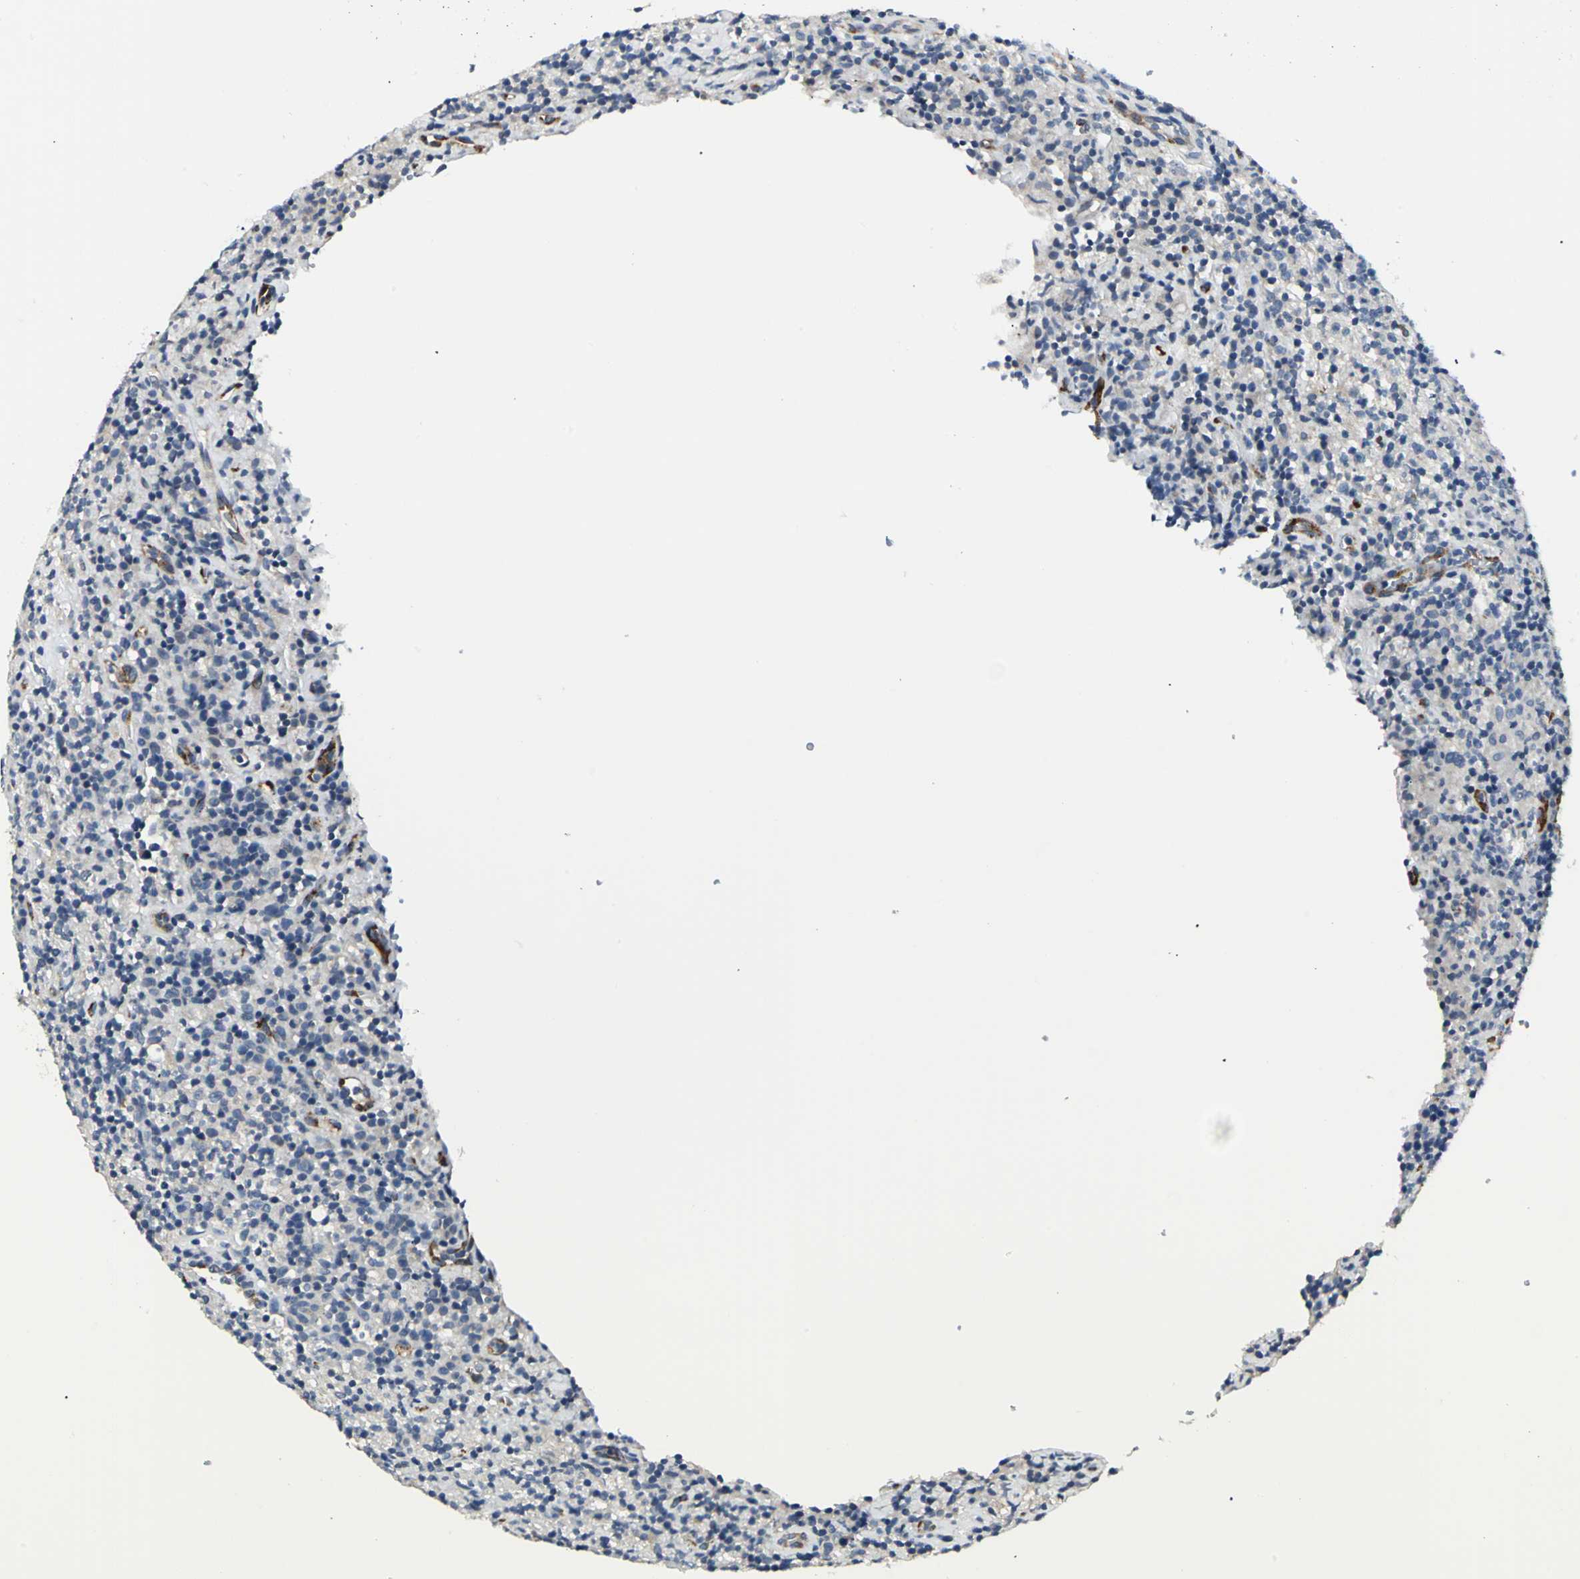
{"staining": {"intensity": "negative", "quantity": "none", "location": "none"}, "tissue": "lymphoma", "cell_type": "Tumor cells", "image_type": "cancer", "snomed": [{"axis": "morphology", "description": "Hodgkin's disease, NOS"}, {"axis": "topography", "description": "Lymph node"}], "caption": "High magnification brightfield microscopy of Hodgkin's disease stained with DAB (brown) and counterstained with hematoxylin (blue): tumor cells show no significant expression.", "gene": "B3GNT2", "patient": {"sex": "male", "age": 65}}